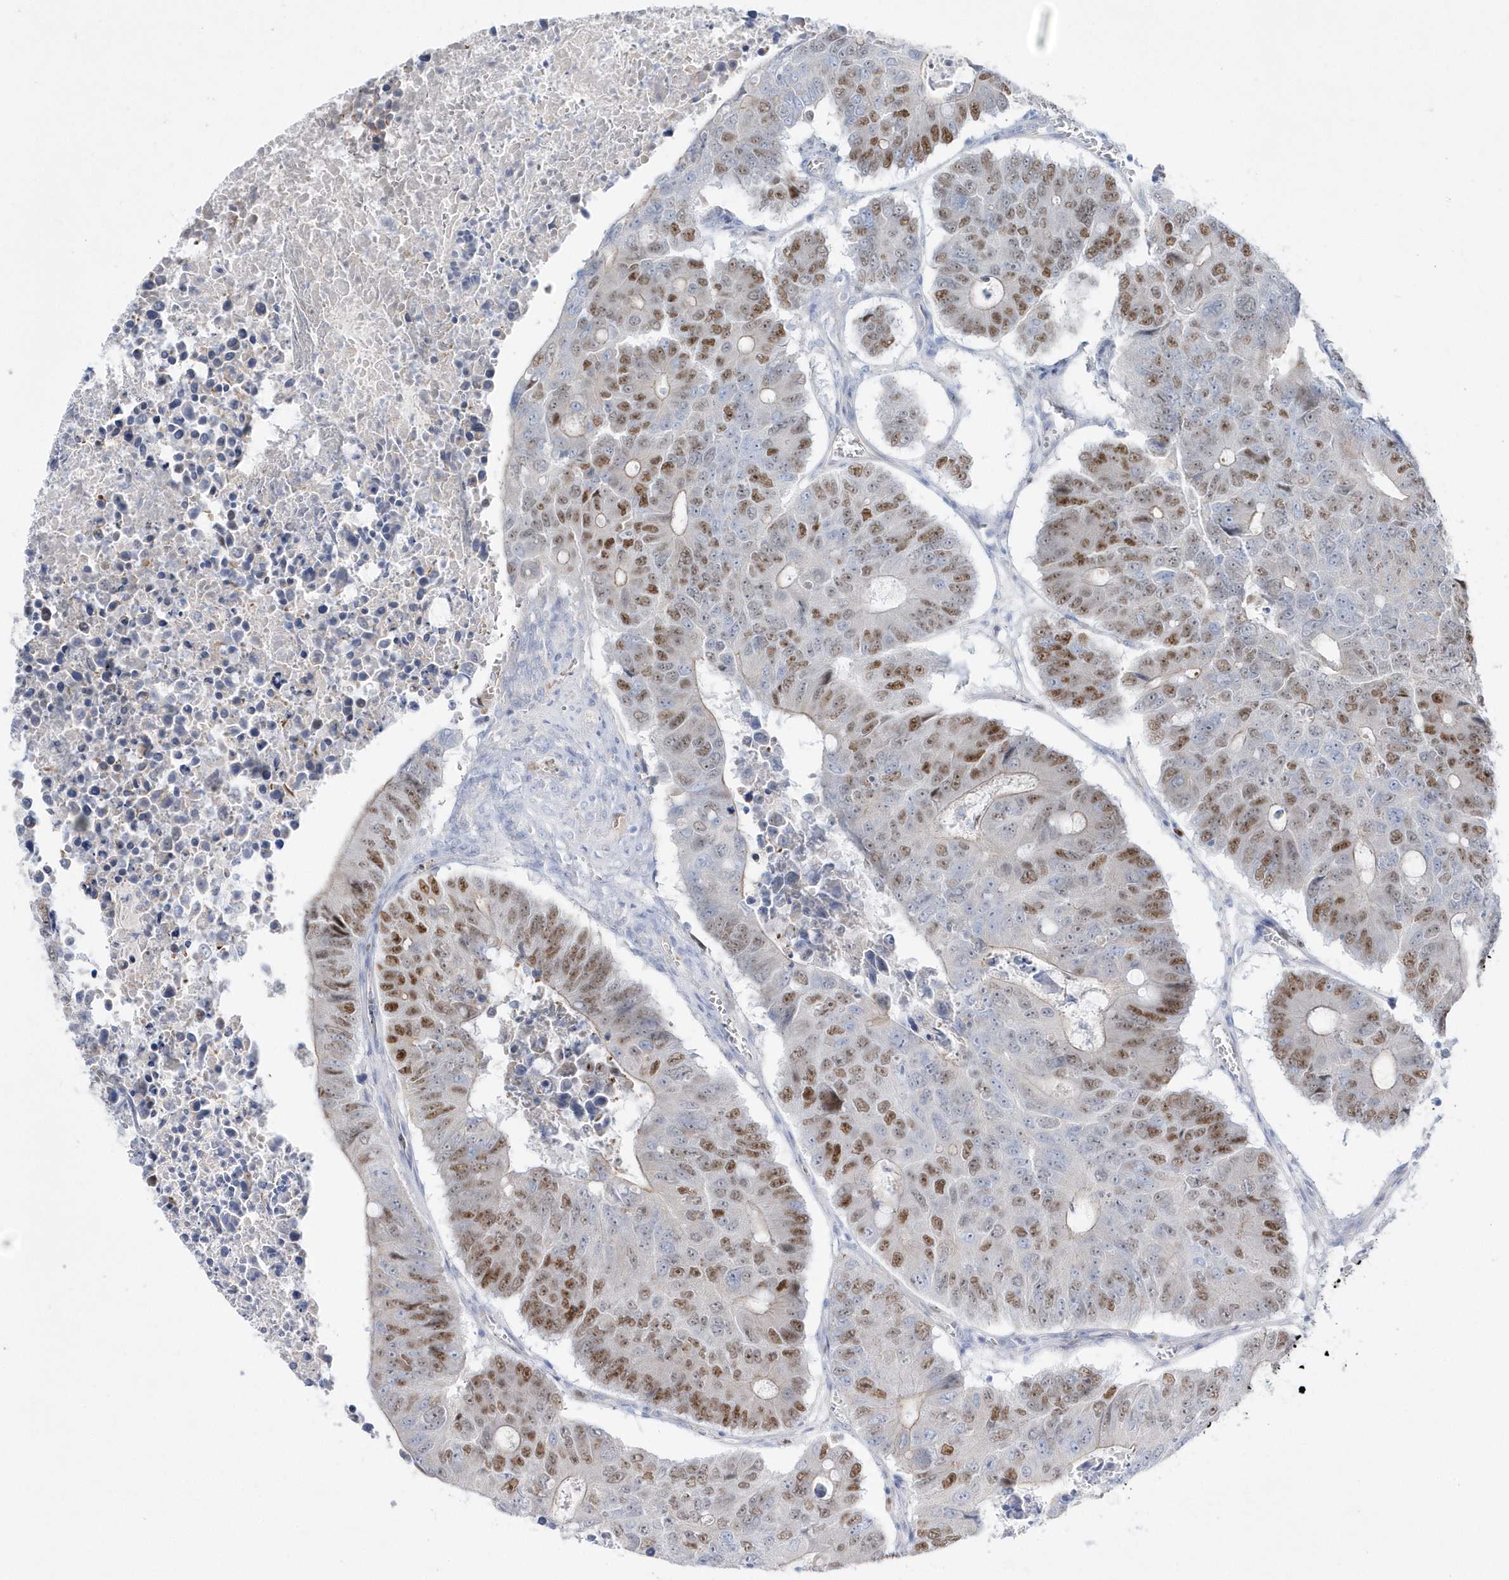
{"staining": {"intensity": "moderate", "quantity": "25%-75%", "location": "nuclear"}, "tissue": "colorectal cancer", "cell_type": "Tumor cells", "image_type": "cancer", "snomed": [{"axis": "morphology", "description": "Adenocarcinoma, NOS"}, {"axis": "topography", "description": "Colon"}], "caption": "Immunohistochemical staining of colorectal cancer (adenocarcinoma) displays moderate nuclear protein staining in approximately 25%-75% of tumor cells.", "gene": "TMCO6", "patient": {"sex": "male", "age": 87}}